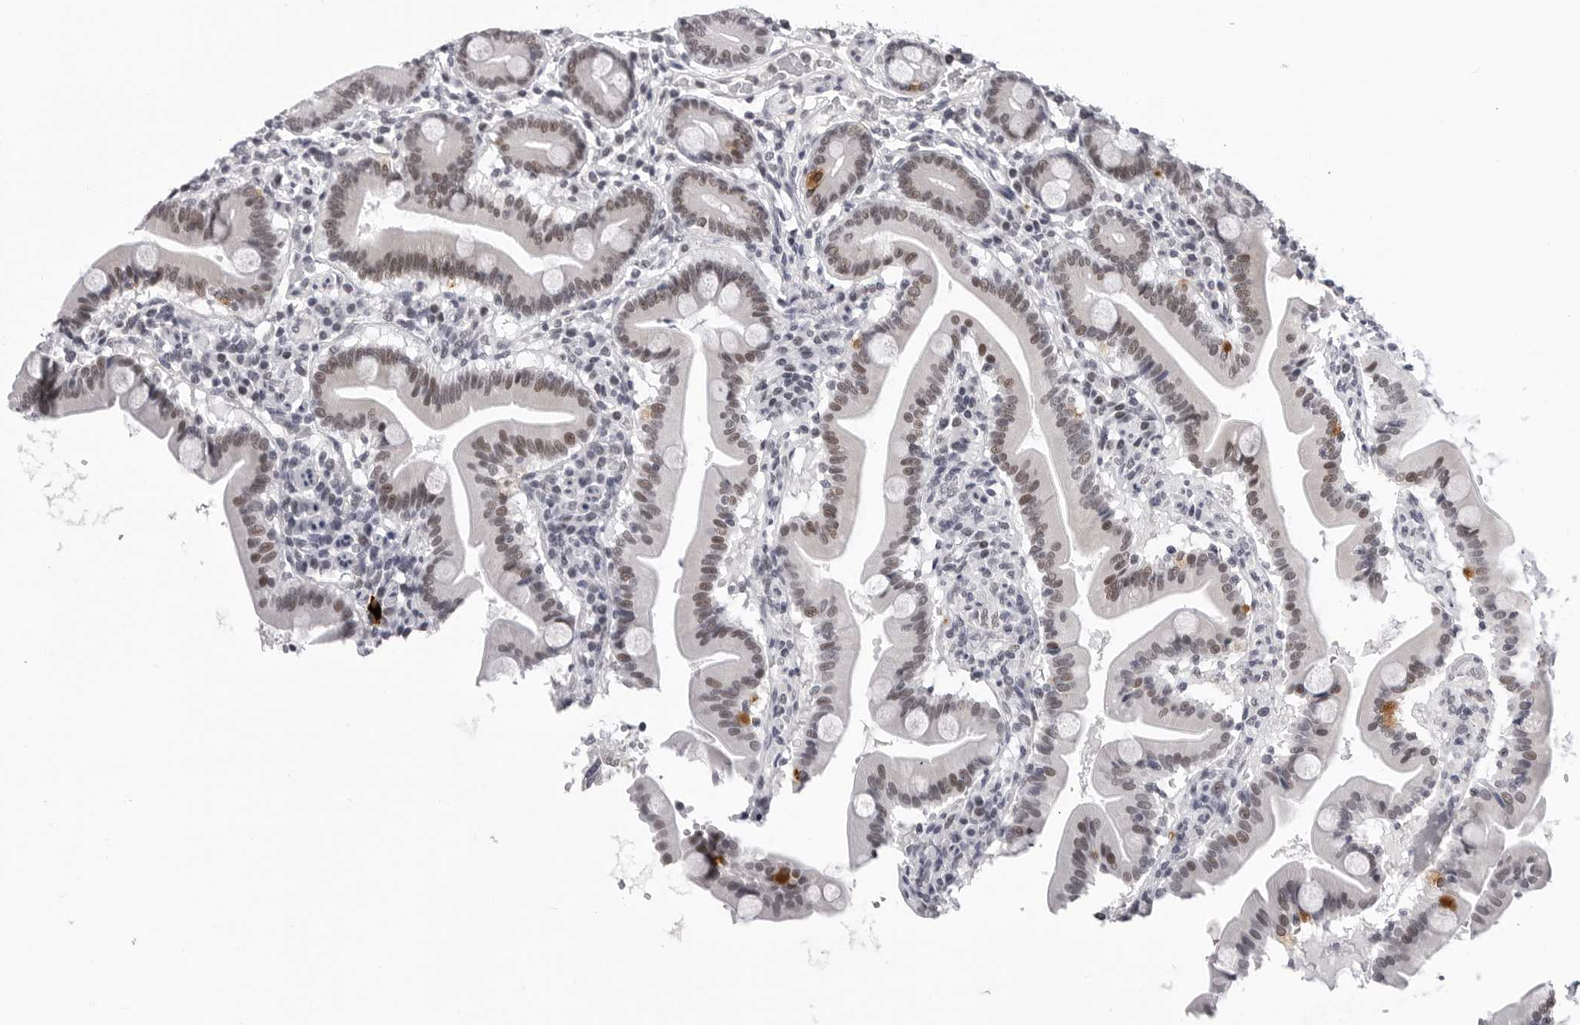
{"staining": {"intensity": "moderate", "quantity": "25%-75%", "location": "cytoplasmic/membranous,nuclear"}, "tissue": "duodenum", "cell_type": "Glandular cells", "image_type": "normal", "snomed": [{"axis": "morphology", "description": "Normal tissue, NOS"}, {"axis": "topography", "description": "Duodenum"}], "caption": "Protein positivity by immunohistochemistry (IHC) displays moderate cytoplasmic/membranous,nuclear expression in approximately 25%-75% of glandular cells in unremarkable duodenum. (brown staining indicates protein expression, while blue staining denotes nuclei).", "gene": "SF3B4", "patient": {"sex": "male", "age": 54}}